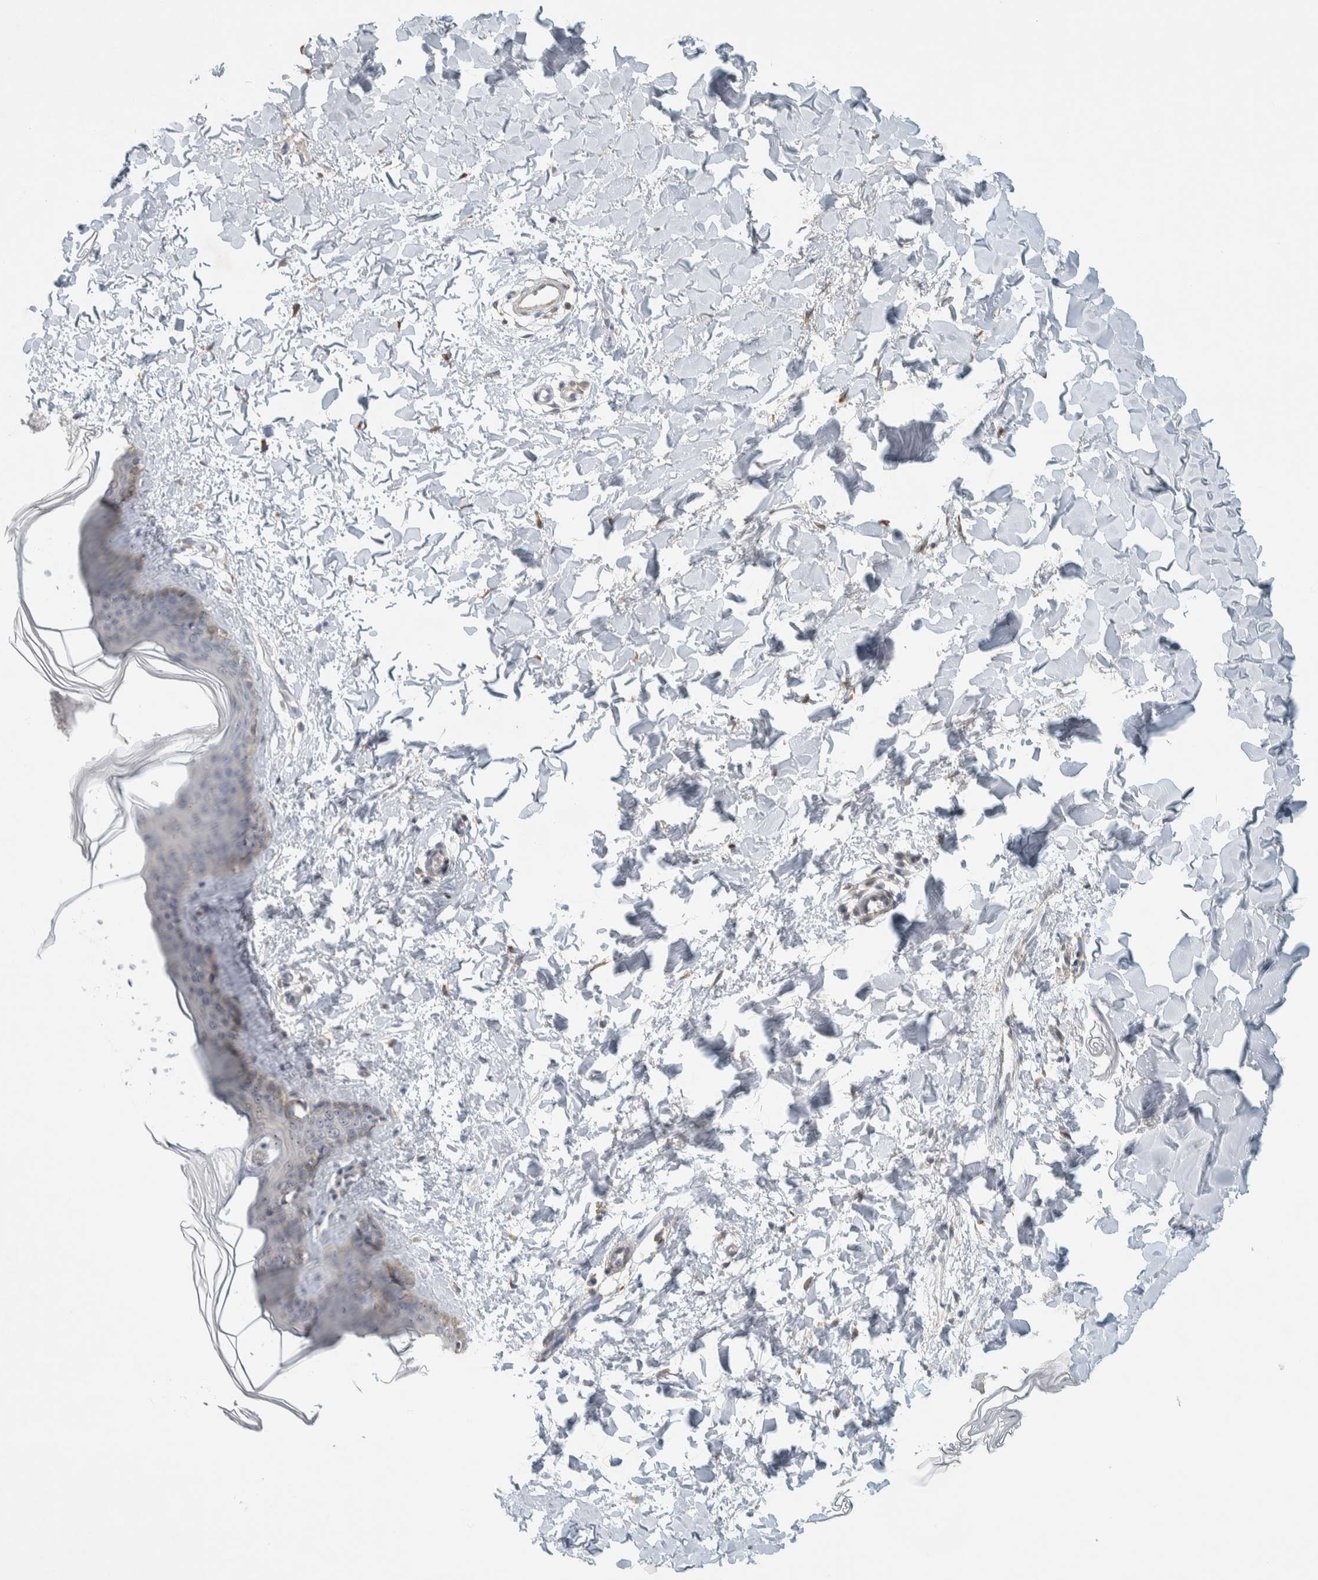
{"staining": {"intensity": "weak", "quantity": ">75%", "location": "cytoplasmic/membranous"}, "tissue": "skin", "cell_type": "Fibroblasts", "image_type": "normal", "snomed": [{"axis": "morphology", "description": "Normal tissue, NOS"}, {"axis": "topography", "description": "Skin"}], "caption": "High-power microscopy captured an immunohistochemistry (IHC) photomicrograph of normal skin, revealing weak cytoplasmic/membranous positivity in about >75% of fibroblasts.", "gene": "KLHL40", "patient": {"sex": "female", "age": 17}}